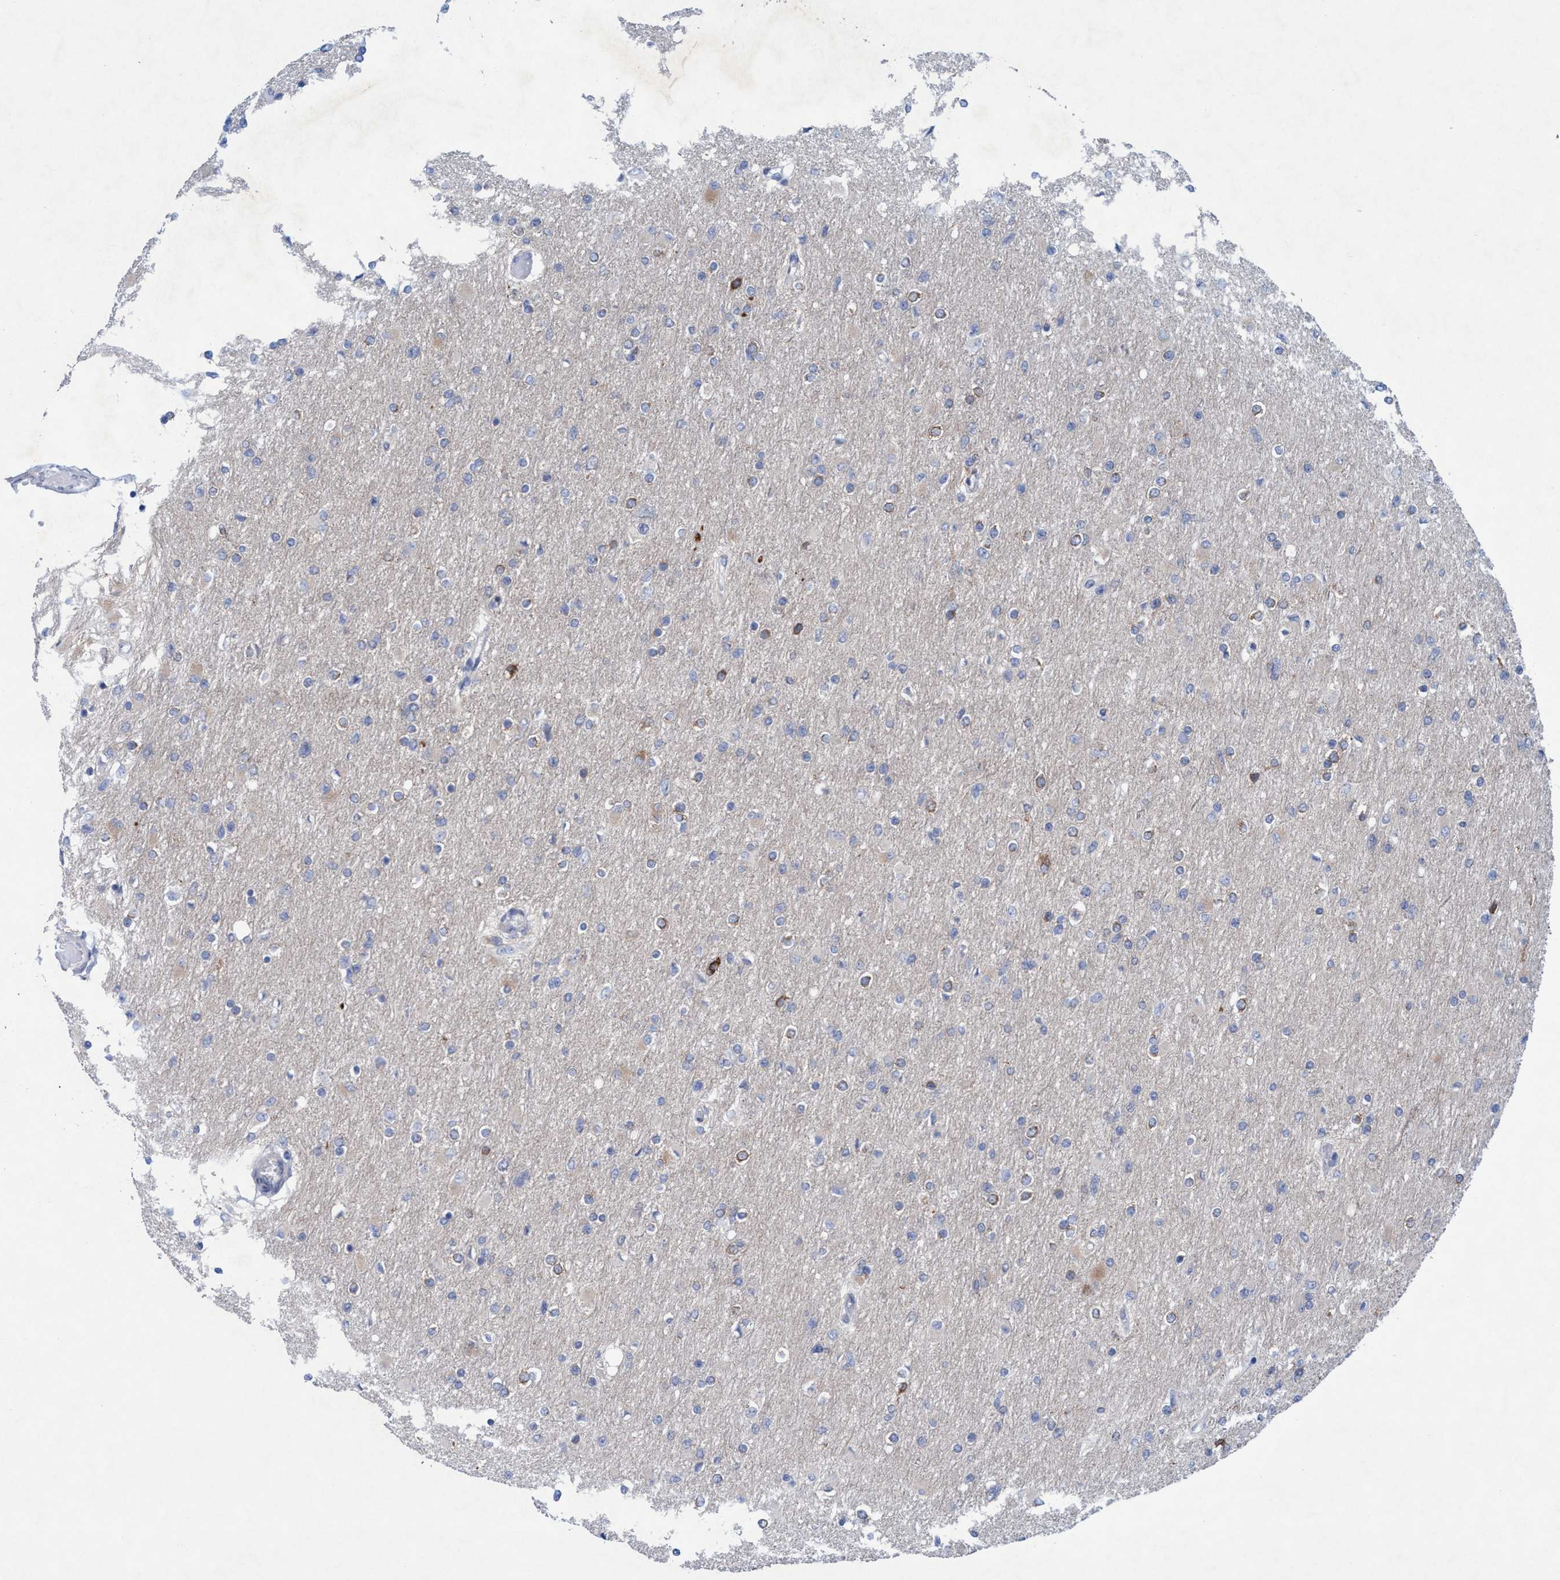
{"staining": {"intensity": "weak", "quantity": "25%-75%", "location": "cytoplasmic/membranous"}, "tissue": "glioma", "cell_type": "Tumor cells", "image_type": "cancer", "snomed": [{"axis": "morphology", "description": "Glioma, malignant, High grade"}, {"axis": "topography", "description": "Cerebral cortex"}], "caption": "A histopathology image of glioma stained for a protein demonstrates weak cytoplasmic/membranous brown staining in tumor cells.", "gene": "RSAD1", "patient": {"sex": "female", "age": 36}}